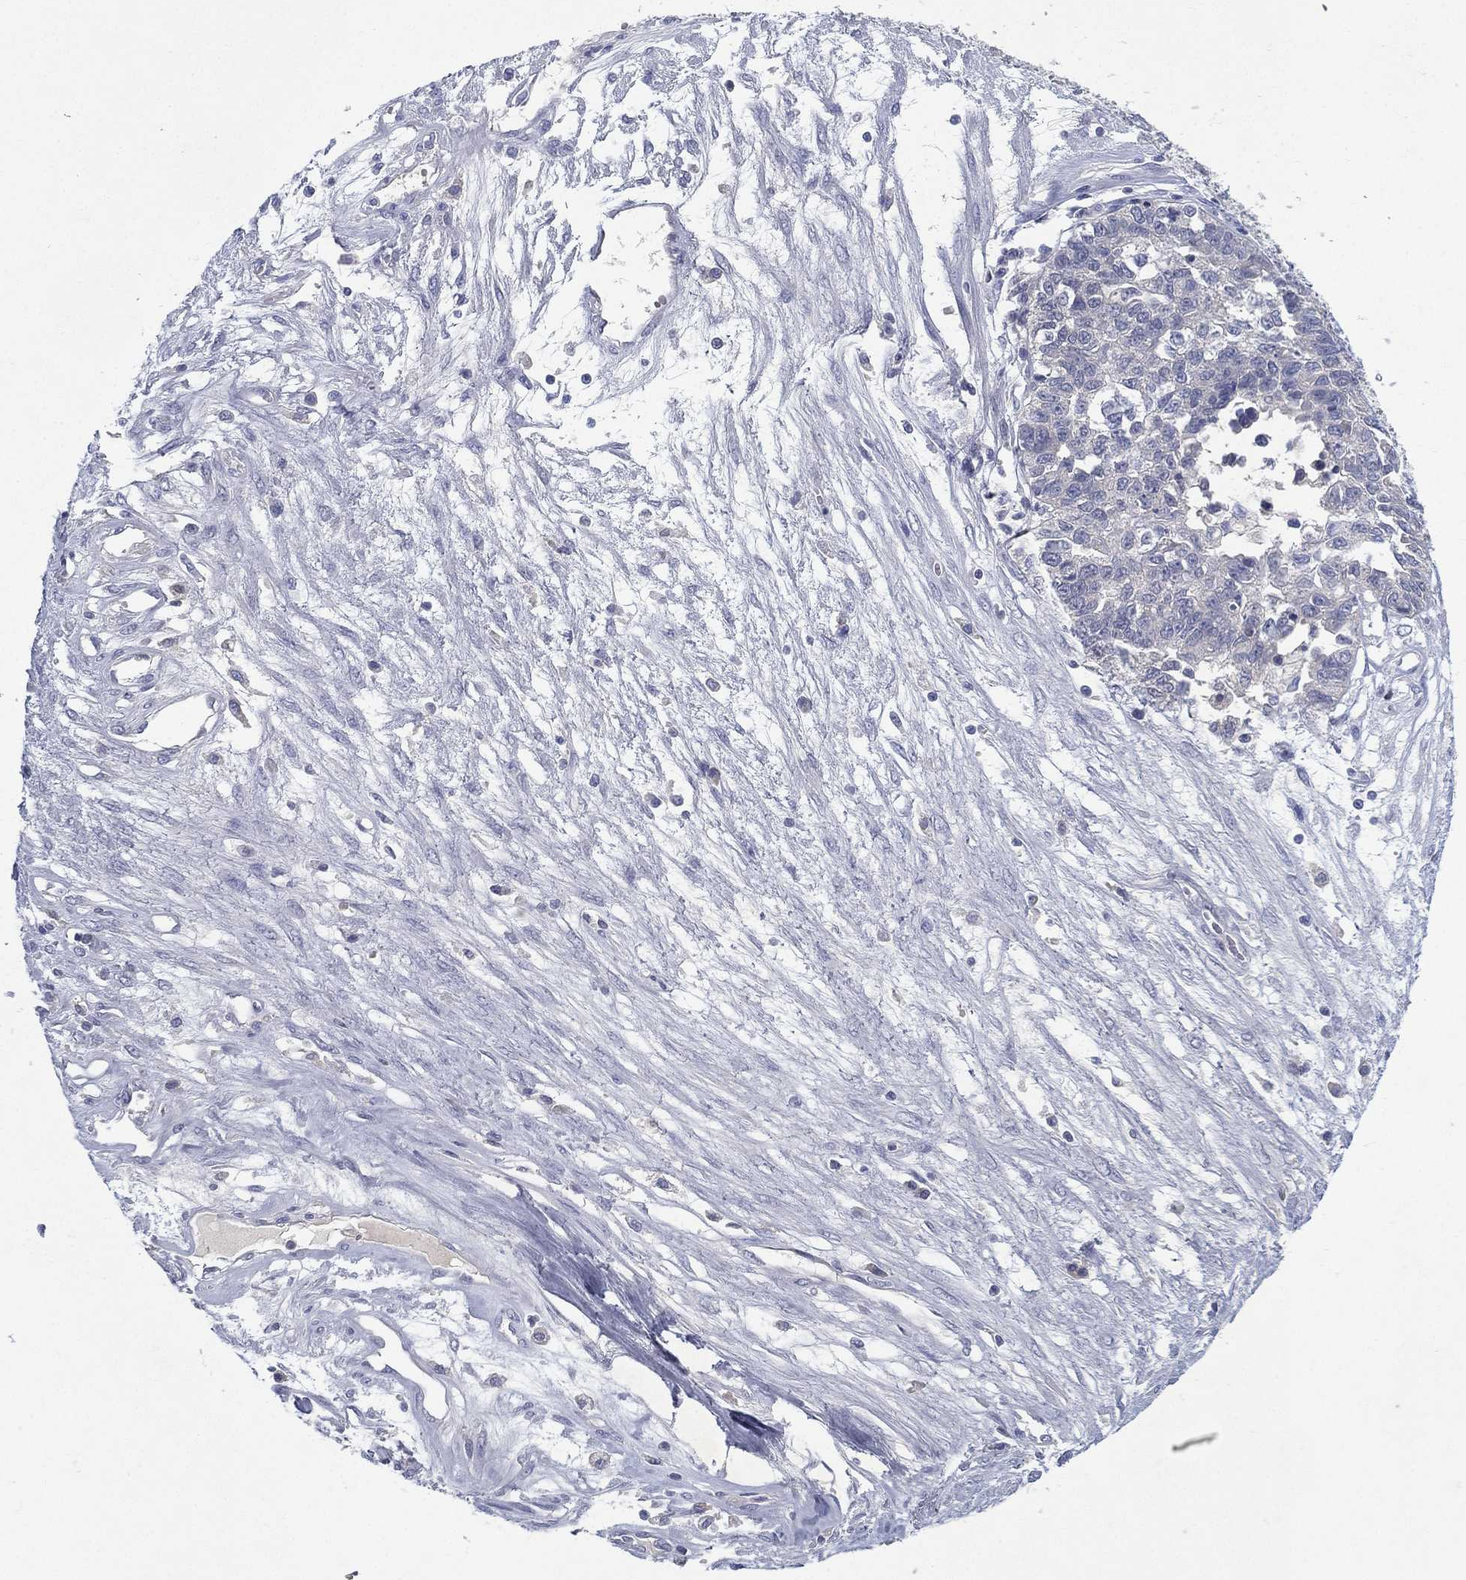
{"staining": {"intensity": "negative", "quantity": "none", "location": "none"}, "tissue": "ovarian cancer", "cell_type": "Tumor cells", "image_type": "cancer", "snomed": [{"axis": "morphology", "description": "Cystadenocarcinoma, serous, NOS"}, {"axis": "topography", "description": "Ovary"}], "caption": "The histopathology image reveals no staining of tumor cells in serous cystadenocarcinoma (ovarian). Nuclei are stained in blue.", "gene": "RGS13", "patient": {"sex": "female", "age": 87}}